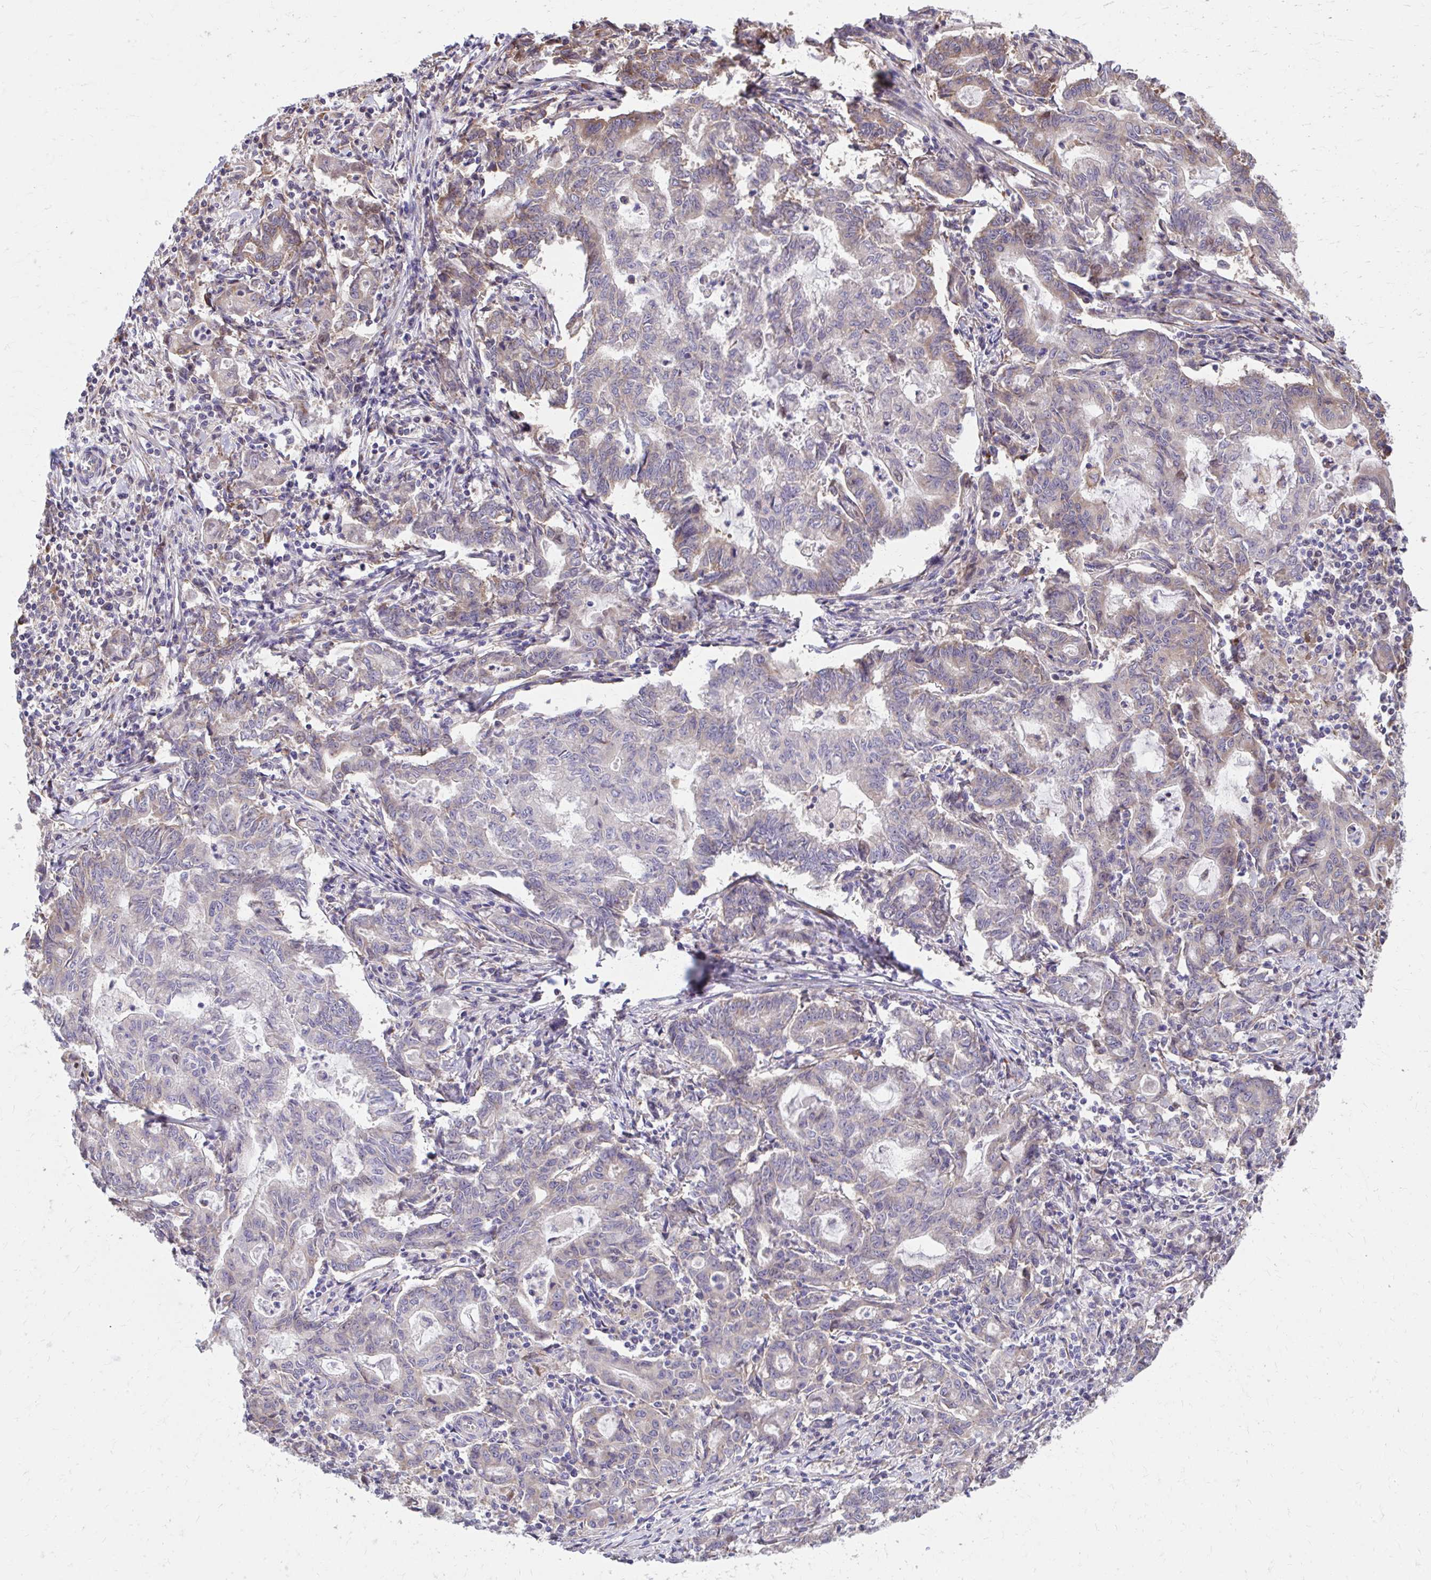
{"staining": {"intensity": "weak", "quantity": "25%-75%", "location": "cytoplasmic/membranous"}, "tissue": "stomach cancer", "cell_type": "Tumor cells", "image_type": "cancer", "snomed": [{"axis": "morphology", "description": "Adenocarcinoma, NOS"}, {"axis": "topography", "description": "Stomach, upper"}], "caption": "This micrograph reveals adenocarcinoma (stomach) stained with immunohistochemistry to label a protein in brown. The cytoplasmic/membranous of tumor cells show weak positivity for the protein. Nuclei are counter-stained blue.", "gene": "ZNF778", "patient": {"sex": "female", "age": 79}}